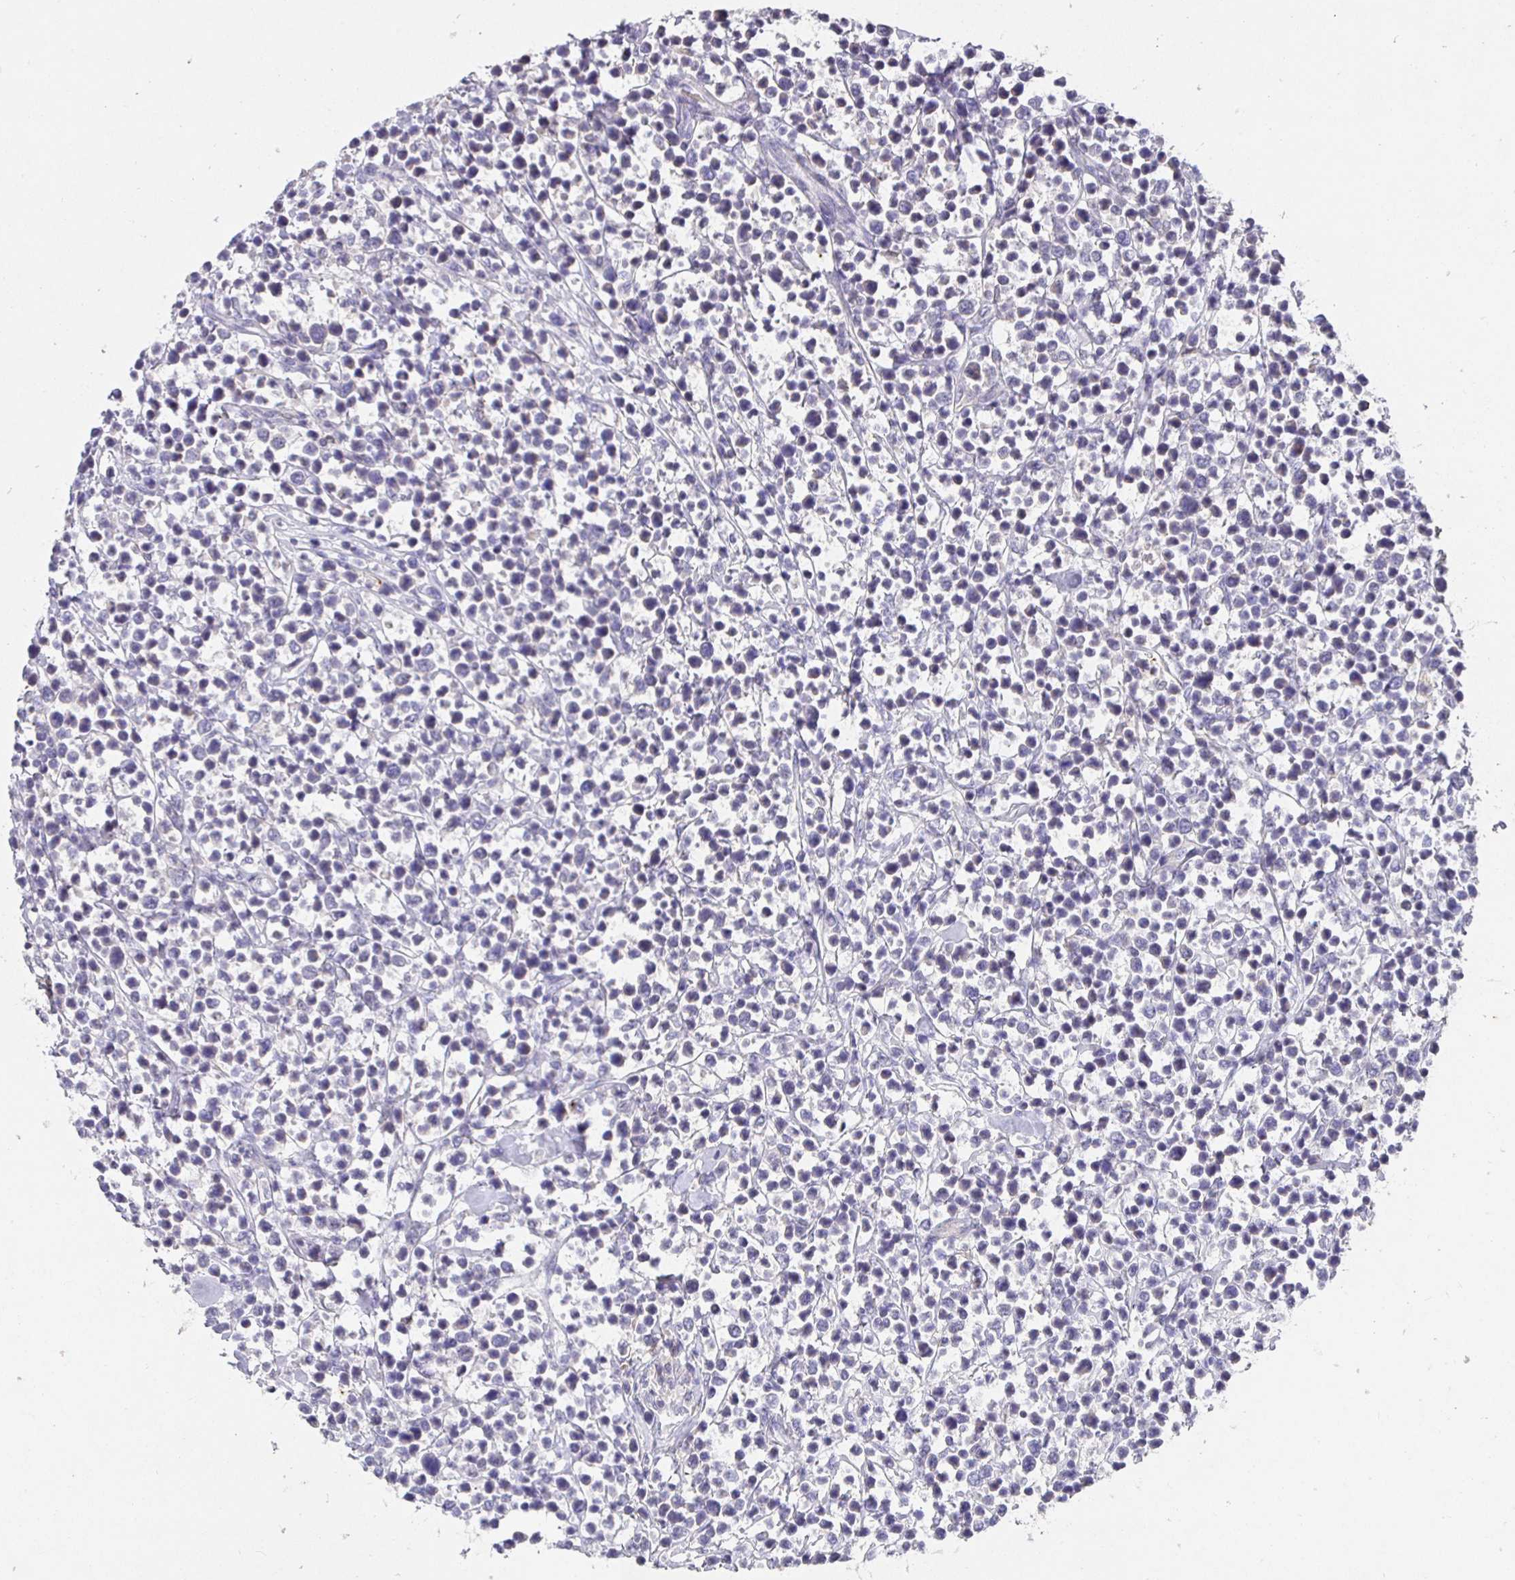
{"staining": {"intensity": "negative", "quantity": "none", "location": "none"}, "tissue": "lymphoma", "cell_type": "Tumor cells", "image_type": "cancer", "snomed": [{"axis": "morphology", "description": "Malignant lymphoma, non-Hodgkin's type, High grade"}, {"axis": "topography", "description": "Soft tissue"}], "caption": "Immunohistochemical staining of human malignant lymphoma, non-Hodgkin's type (high-grade) displays no significant positivity in tumor cells. (Stains: DAB immunohistochemistry (IHC) with hematoxylin counter stain, Microscopy: brightfield microscopy at high magnification).", "gene": "SHISA4", "patient": {"sex": "female", "age": 56}}